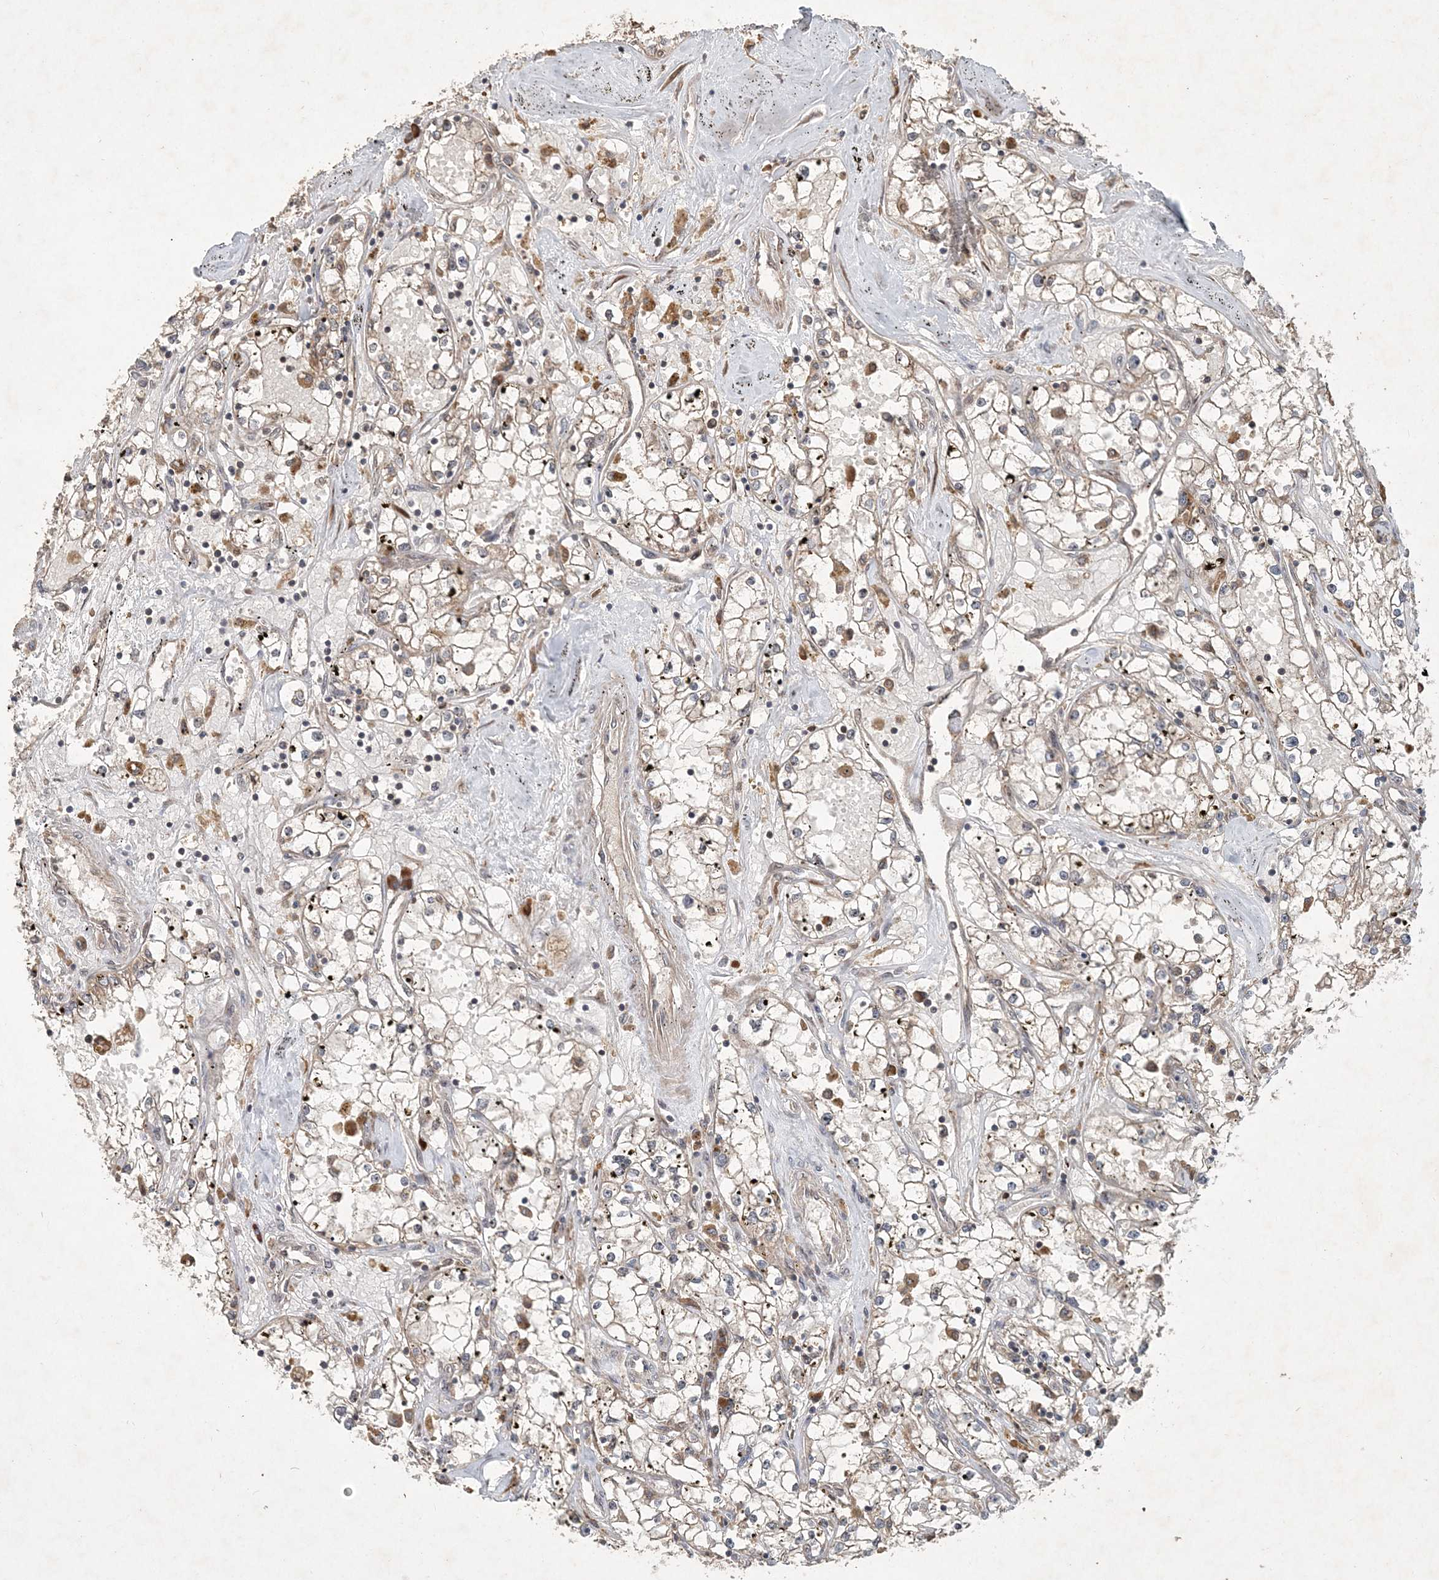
{"staining": {"intensity": "weak", "quantity": "25%-75%", "location": "cytoplasmic/membranous"}, "tissue": "renal cancer", "cell_type": "Tumor cells", "image_type": "cancer", "snomed": [{"axis": "morphology", "description": "Adenocarcinoma, NOS"}, {"axis": "topography", "description": "Kidney"}], "caption": "Tumor cells display low levels of weak cytoplasmic/membranous expression in about 25%-75% of cells in renal cancer (adenocarcinoma).", "gene": "UBR3", "patient": {"sex": "male", "age": 56}}